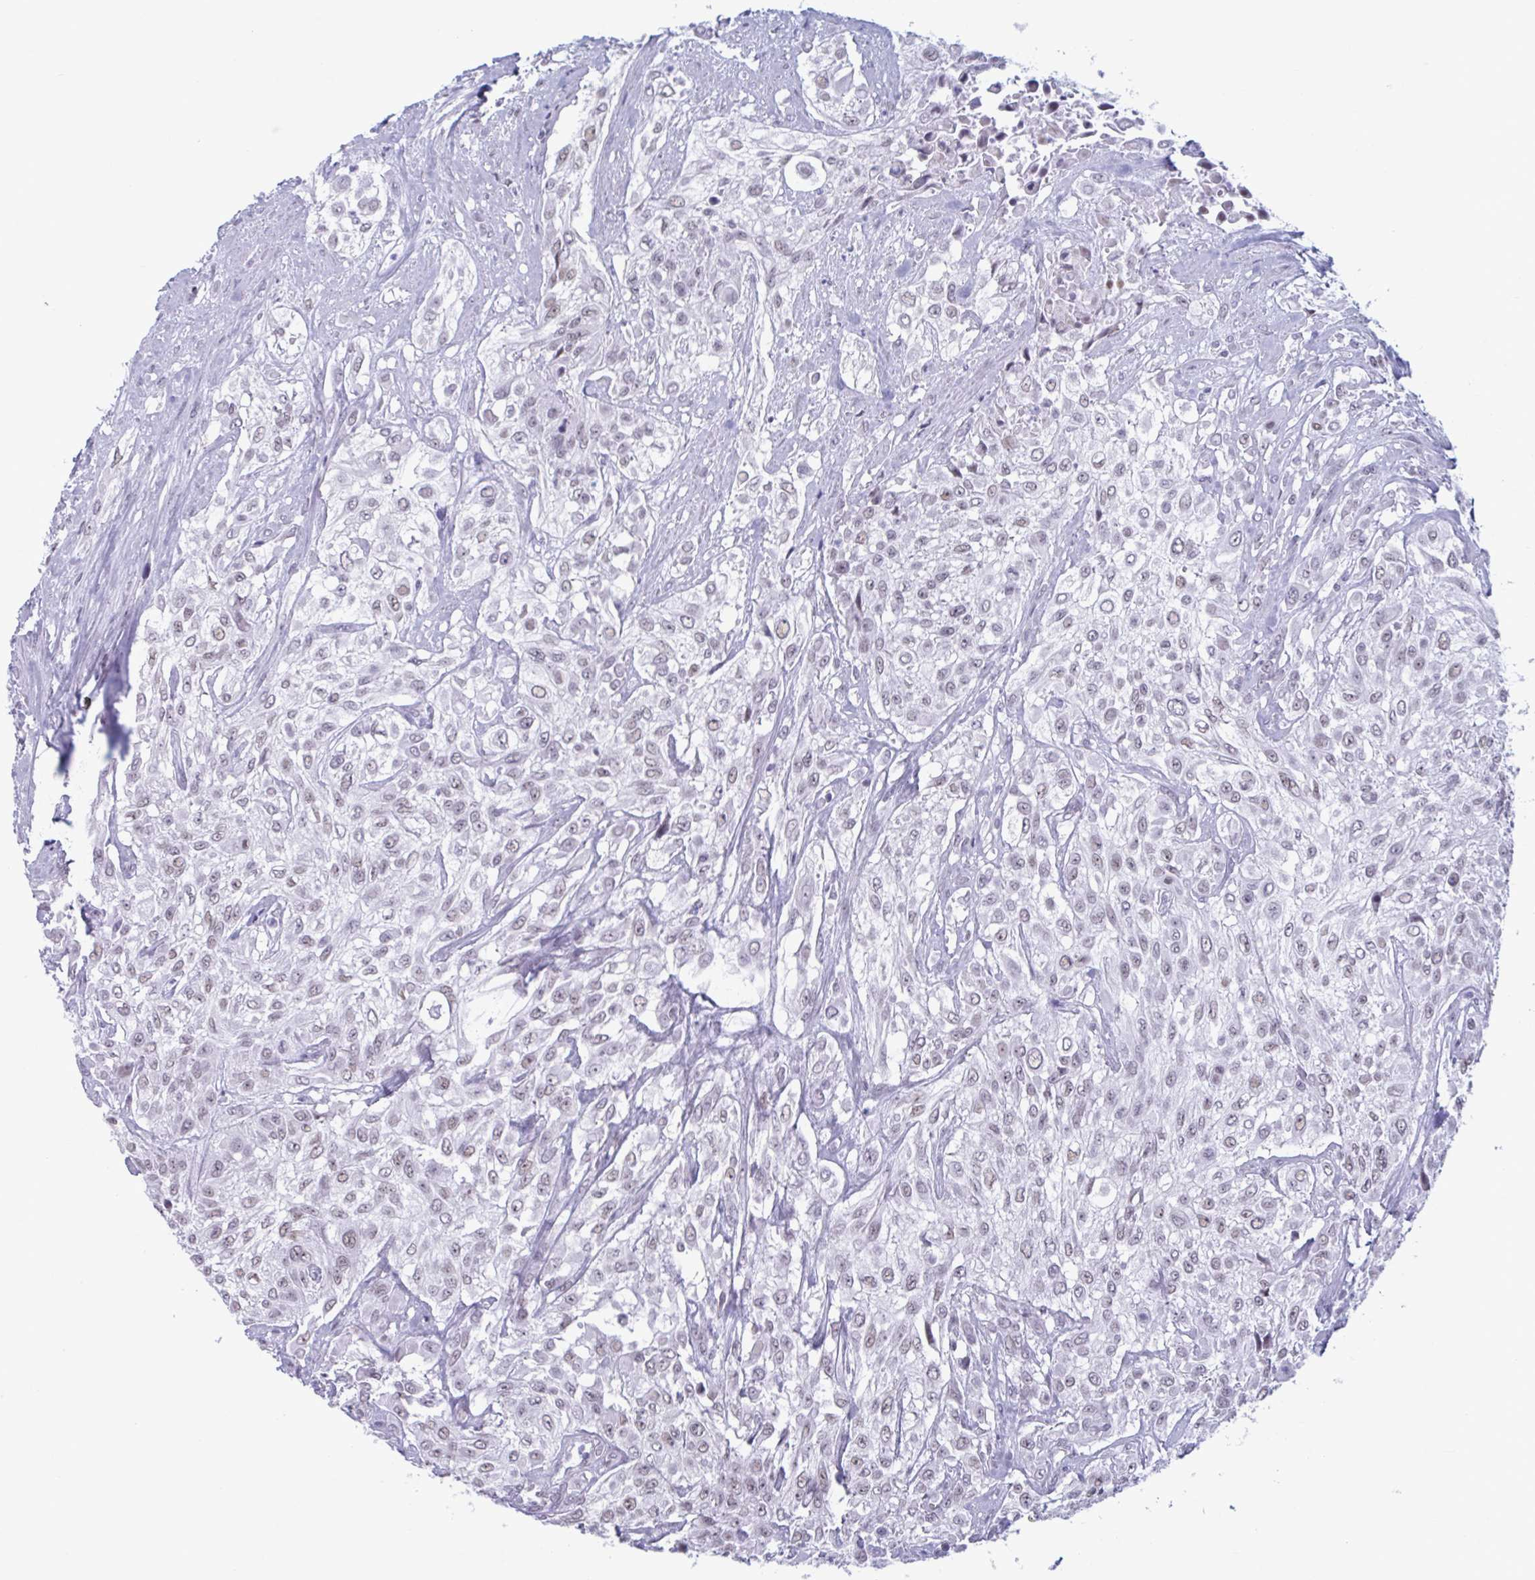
{"staining": {"intensity": "weak", "quantity": ">75%", "location": "nuclear"}, "tissue": "urothelial cancer", "cell_type": "Tumor cells", "image_type": "cancer", "snomed": [{"axis": "morphology", "description": "Urothelial carcinoma, High grade"}, {"axis": "topography", "description": "Urinary bladder"}], "caption": "Immunohistochemistry (DAB (3,3'-diaminobenzidine)) staining of urothelial cancer demonstrates weak nuclear protein positivity in about >75% of tumor cells.", "gene": "MSMB", "patient": {"sex": "male", "age": 57}}